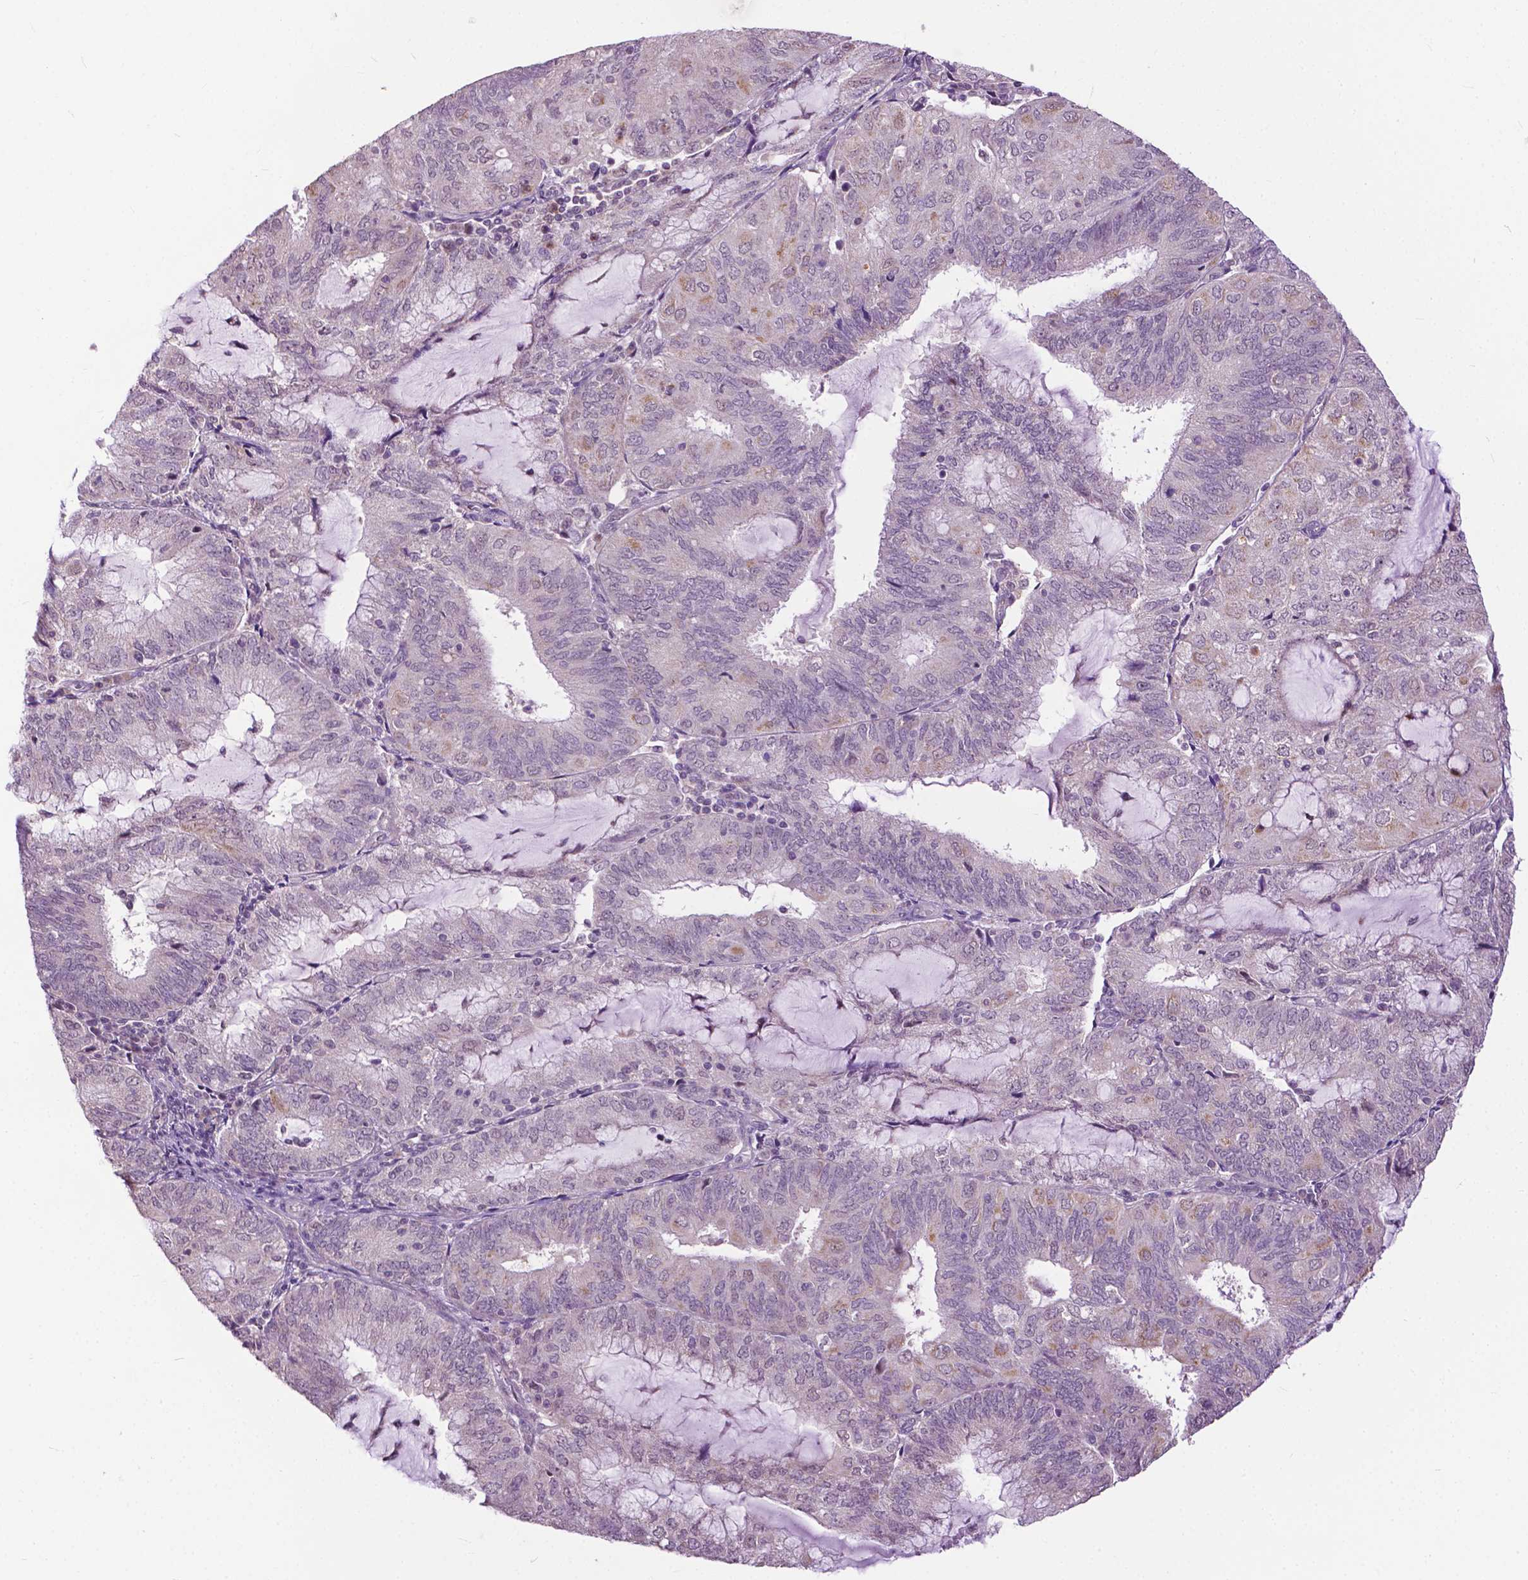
{"staining": {"intensity": "weak", "quantity": "<25%", "location": "cytoplasmic/membranous"}, "tissue": "endometrial cancer", "cell_type": "Tumor cells", "image_type": "cancer", "snomed": [{"axis": "morphology", "description": "Adenocarcinoma, NOS"}, {"axis": "topography", "description": "Endometrium"}], "caption": "Immunohistochemical staining of adenocarcinoma (endometrial) exhibits no significant staining in tumor cells.", "gene": "TTC9B", "patient": {"sex": "female", "age": 81}}